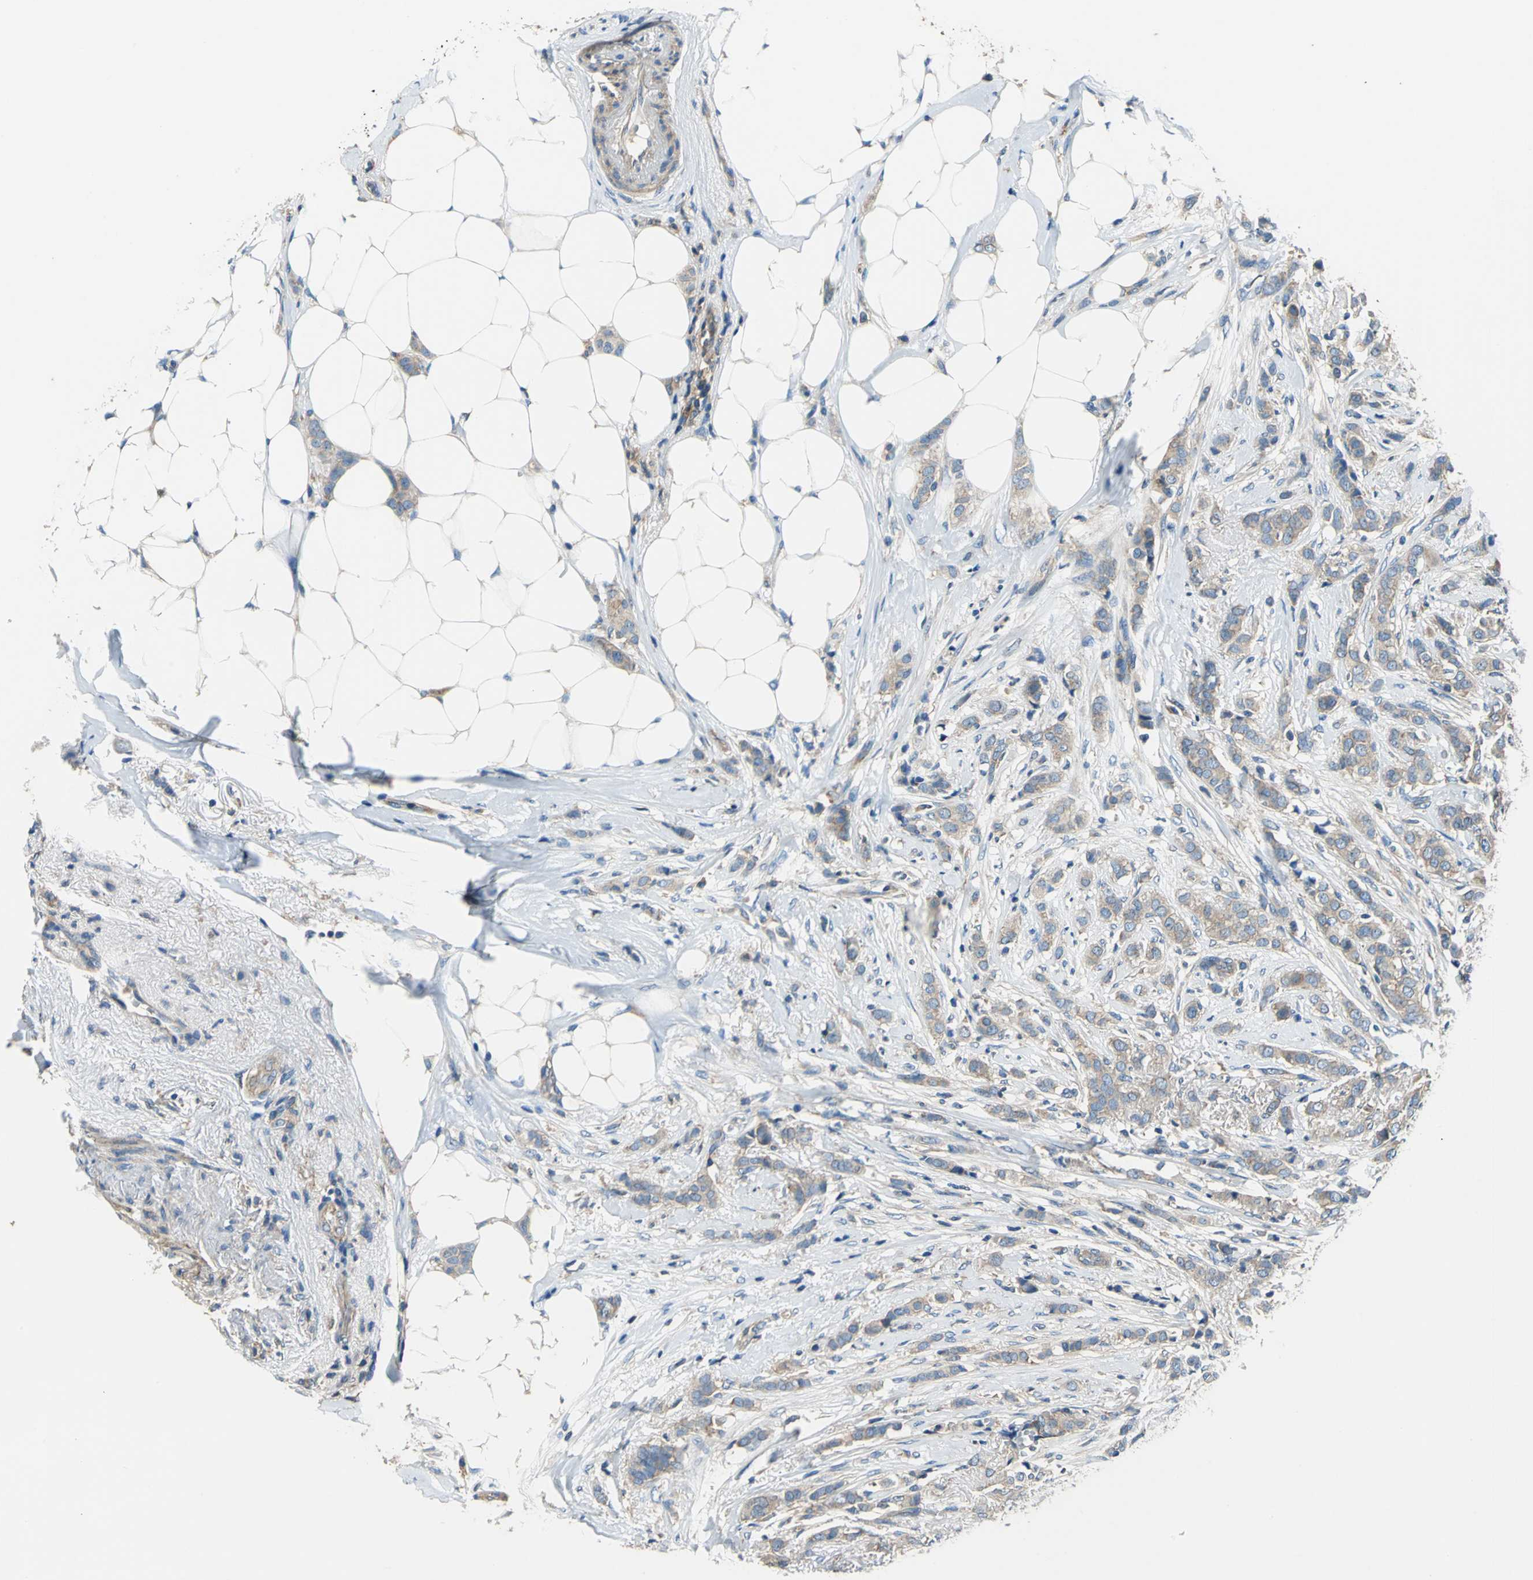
{"staining": {"intensity": "weak", "quantity": ">75%", "location": "cytoplasmic/membranous"}, "tissue": "breast cancer", "cell_type": "Tumor cells", "image_type": "cancer", "snomed": [{"axis": "morphology", "description": "Lobular carcinoma"}, {"axis": "topography", "description": "Breast"}], "caption": "Protein positivity by IHC exhibits weak cytoplasmic/membranous expression in approximately >75% of tumor cells in lobular carcinoma (breast). (DAB (3,3'-diaminobenzidine) IHC, brown staining for protein, blue staining for nuclei).", "gene": "DDX3Y", "patient": {"sex": "female", "age": 55}}